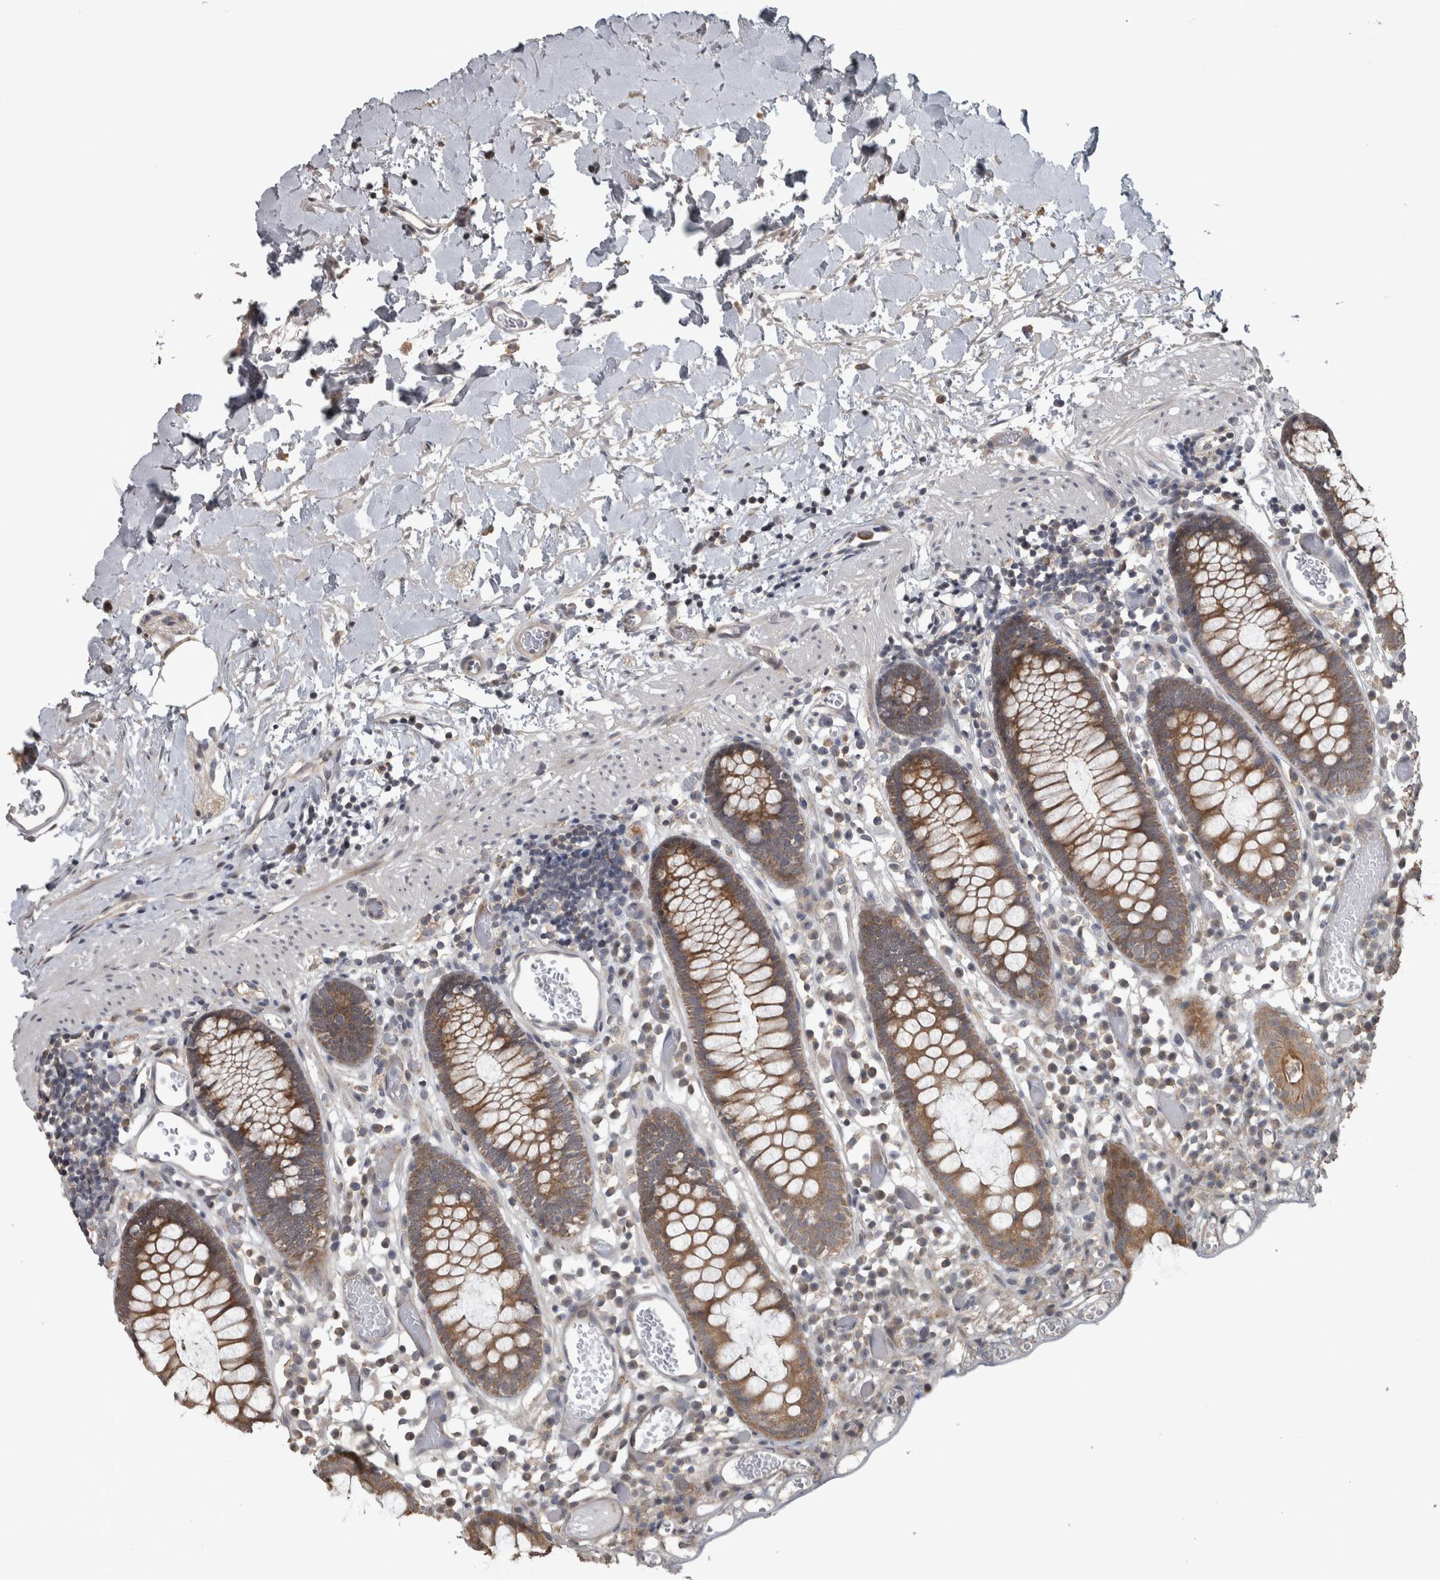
{"staining": {"intensity": "weak", "quantity": ">75%", "location": "cytoplasmic/membranous"}, "tissue": "colon", "cell_type": "Endothelial cells", "image_type": "normal", "snomed": [{"axis": "morphology", "description": "Normal tissue, NOS"}, {"axis": "topography", "description": "Colon"}], "caption": "A histopathology image of colon stained for a protein reveals weak cytoplasmic/membranous brown staining in endothelial cells.", "gene": "ERAL1", "patient": {"sex": "male", "age": 14}}